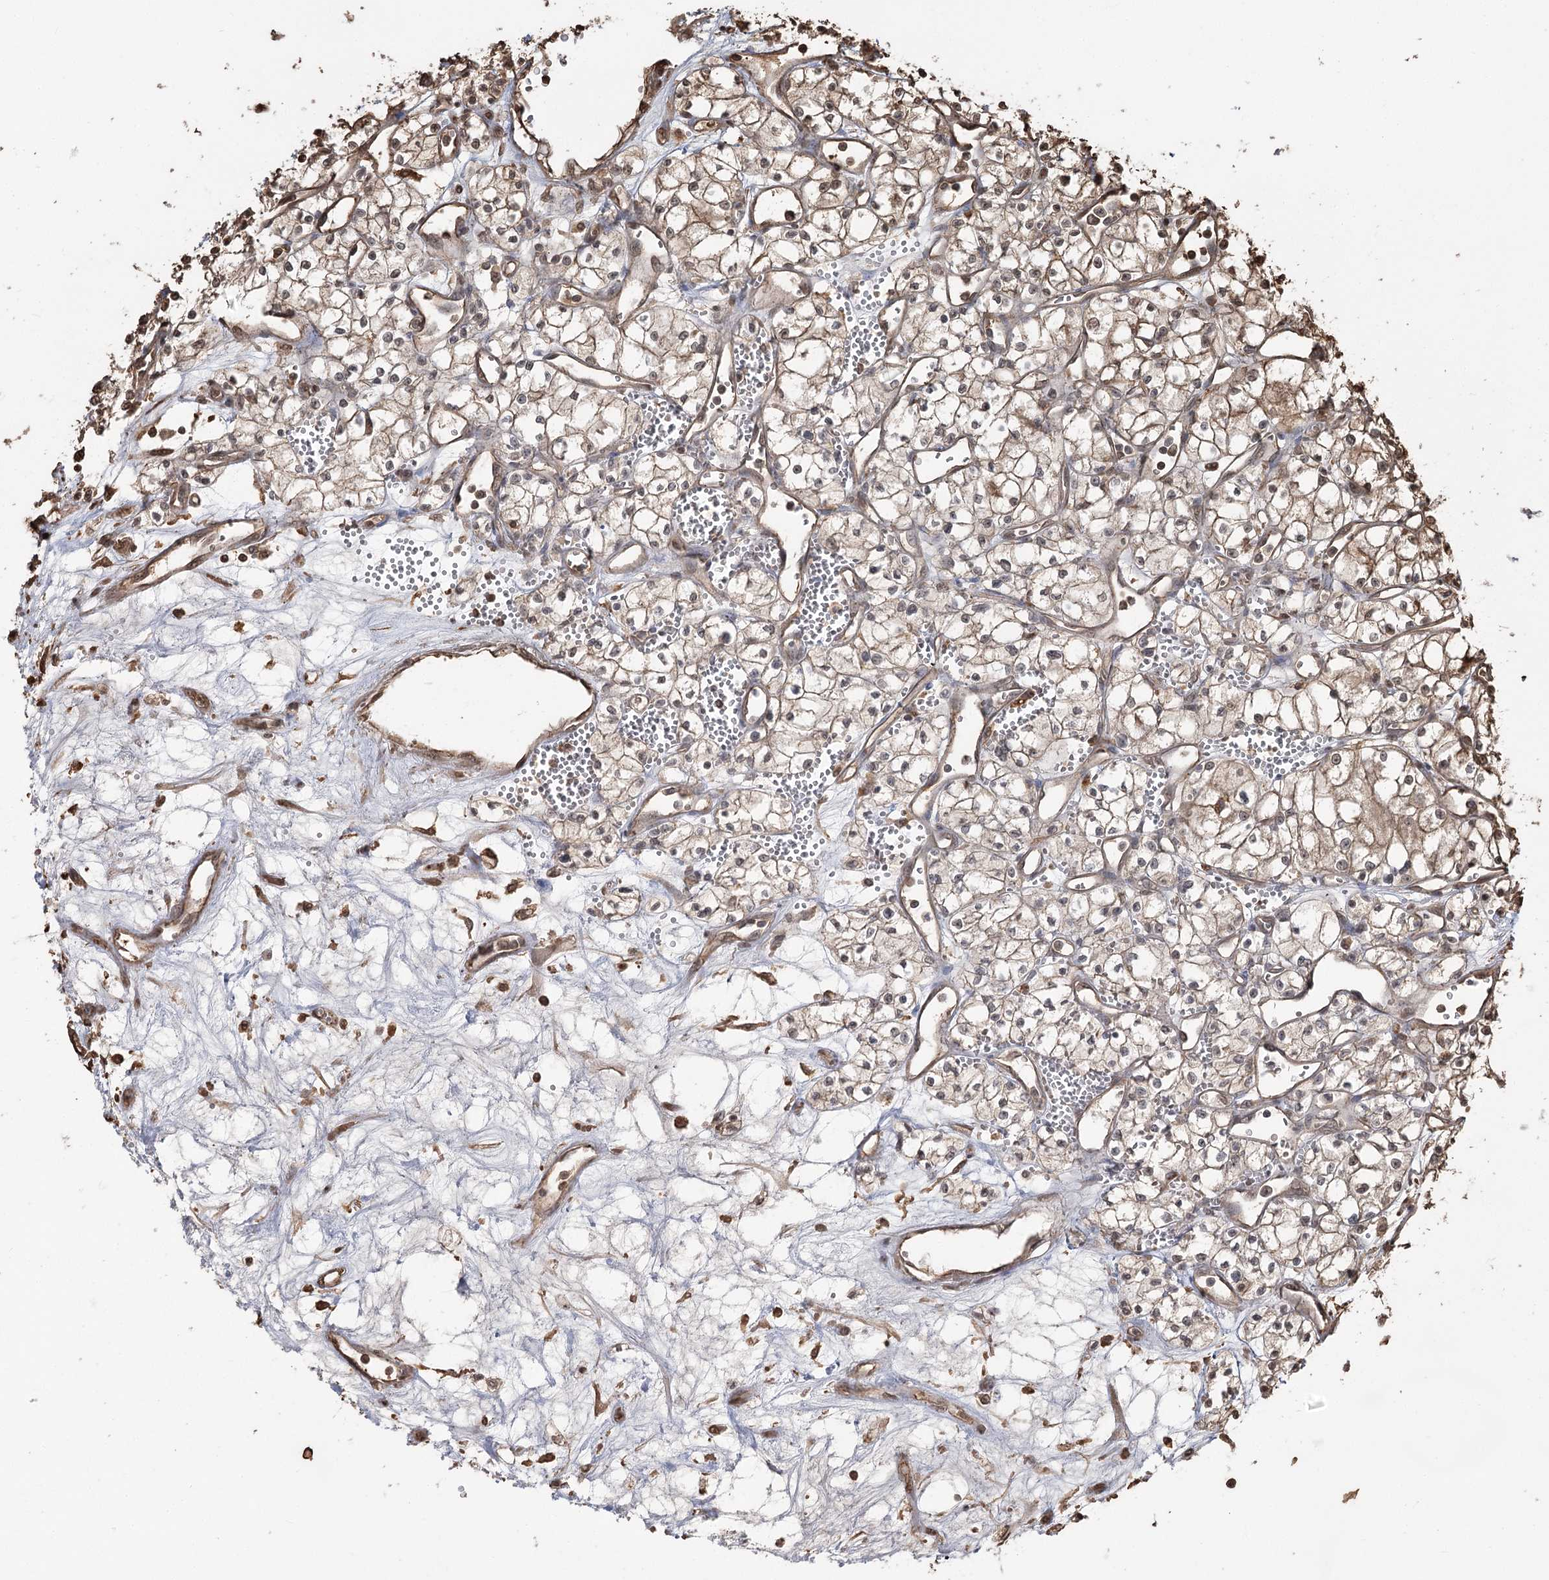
{"staining": {"intensity": "weak", "quantity": ">75%", "location": "cytoplasmic/membranous"}, "tissue": "renal cancer", "cell_type": "Tumor cells", "image_type": "cancer", "snomed": [{"axis": "morphology", "description": "Adenocarcinoma, NOS"}, {"axis": "topography", "description": "Kidney"}], "caption": "Renal cancer (adenocarcinoma) stained with a brown dye shows weak cytoplasmic/membranous positive expression in about >75% of tumor cells.", "gene": "PLCH1", "patient": {"sex": "male", "age": 59}}